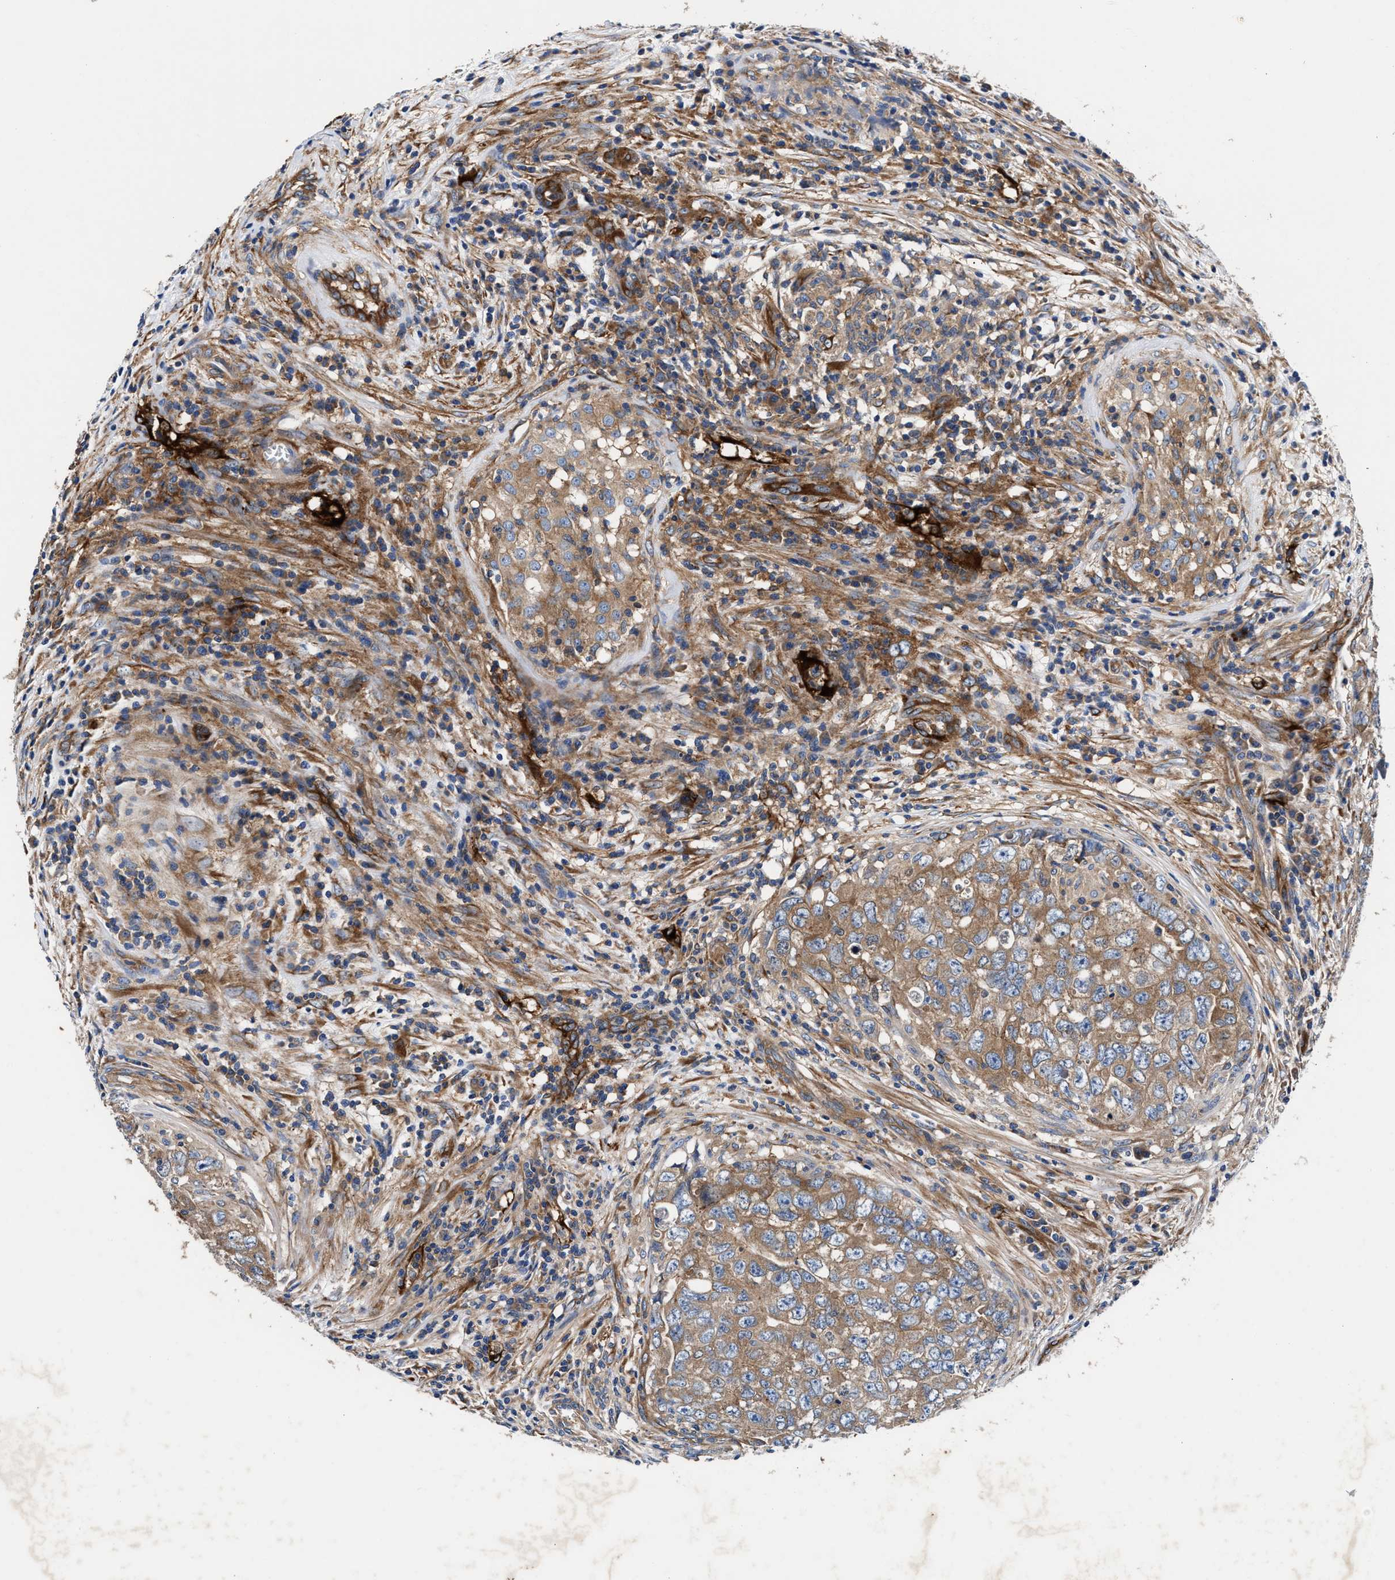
{"staining": {"intensity": "moderate", "quantity": ">75%", "location": "cytoplasmic/membranous"}, "tissue": "testis cancer", "cell_type": "Tumor cells", "image_type": "cancer", "snomed": [{"axis": "morphology", "description": "Seminoma, NOS"}, {"axis": "morphology", "description": "Carcinoma, Embryonal, NOS"}, {"axis": "topography", "description": "Testis"}], "caption": "High-magnification brightfield microscopy of testis cancer stained with DAB (brown) and counterstained with hematoxylin (blue). tumor cells exhibit moderate cytoplasmic/membranous staining is seen in approximately>75% of cells.", "gene": "SH3GL1", "patient": {"sex": "male", "age": 43}}